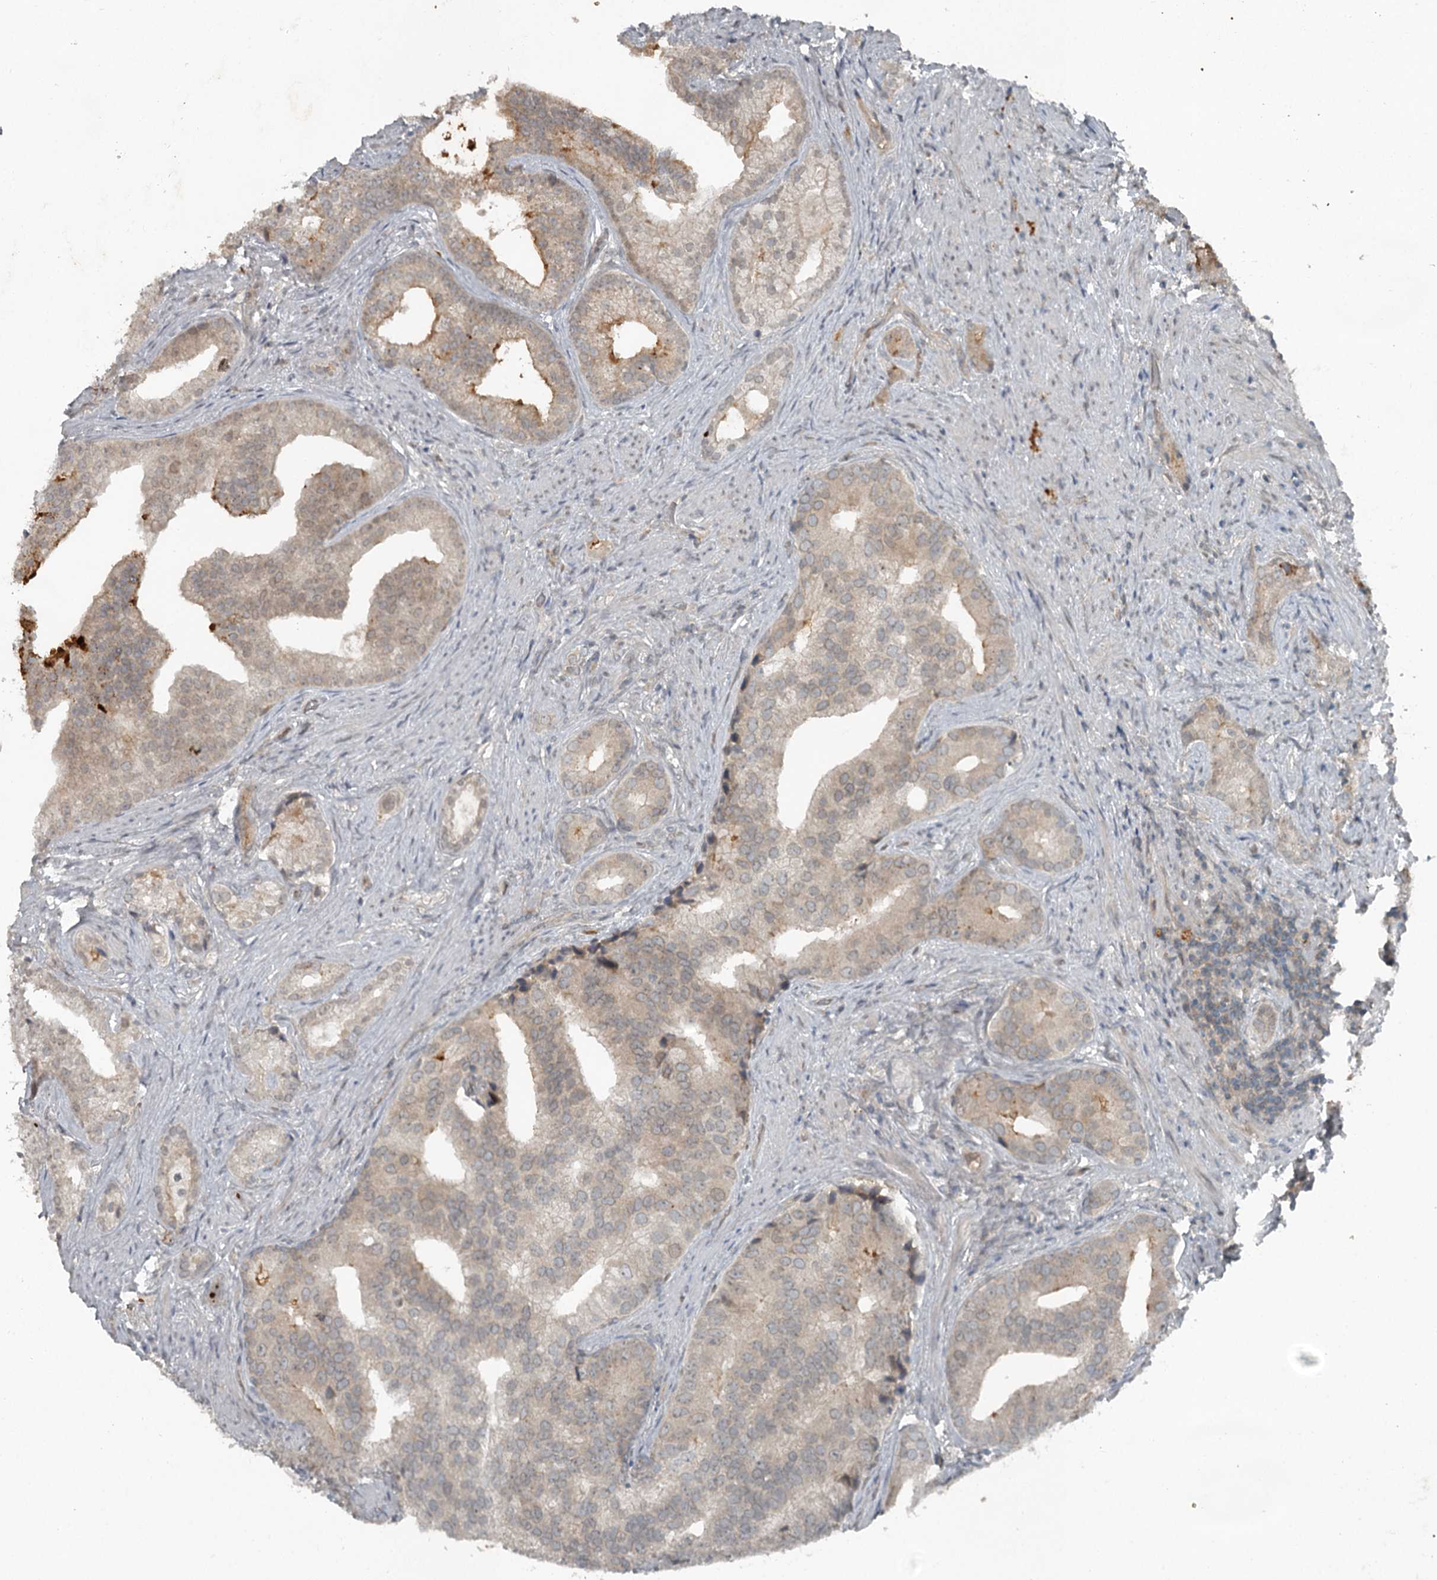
{"staining": {"intensity": "moderate", "quantity": "<25%", "location": "cytoplasmic/membranous"}, "tissue": "prostate cancer", "cell_type": "Tumor cells", "image_type": "cancer", "snomed": [{"axis": "morphology", "description": "Adenocarcinoma, Low grade"}, {"axis": "topography", "description": "Prostate"}], "caption": "Immunohistochemistry micrograph of human prostate adenocarcinoma (low-grade) stained for a protein (brown), which shows low levels of moderate cytoplasmic/membranous positivity in approximately <25% of tumor cells.", "gene": "SLC39A8", "patient": {"sex": "male", "age": 71}}